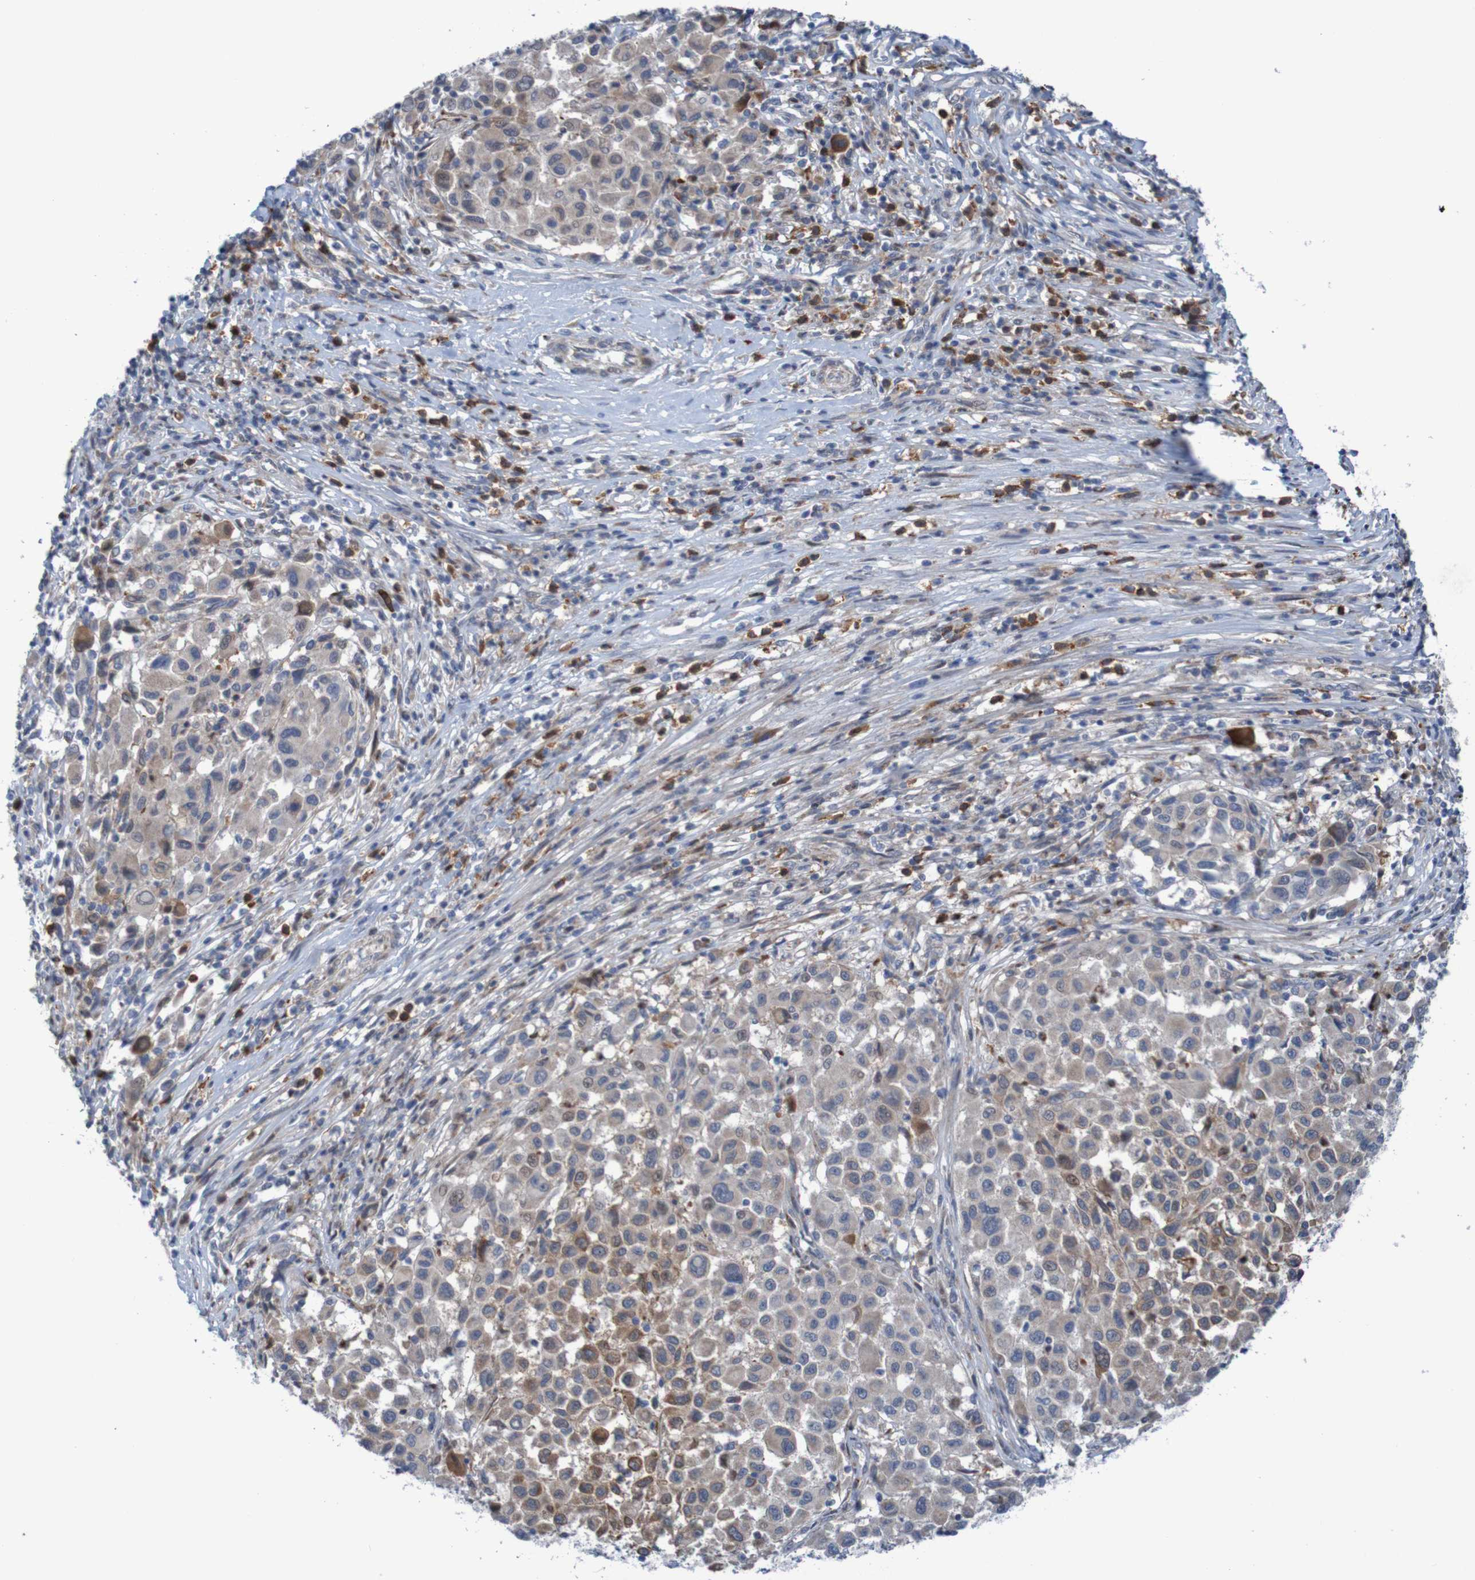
{"staining": {"intensity": "weak", "quantity": ">75%", "location": "cytoplasmic/membranous"}, "tissue": "melanoma", "cell_type": "Tumor cells", "image_type": "cancer", "snomed": [{"axis": "morphology", "description": "Malignant melanoma, Metastatic site"}, {"axis": "topography", "description": "Lymph node"}], "caption": "Melanoma stained with immunohistochemistry shows weak cytoplasmic/membranous positivity in approximately >75% of tumor cells.", "gene": "ANGPT4", "patient": {"sex": "male", "age": 61}}